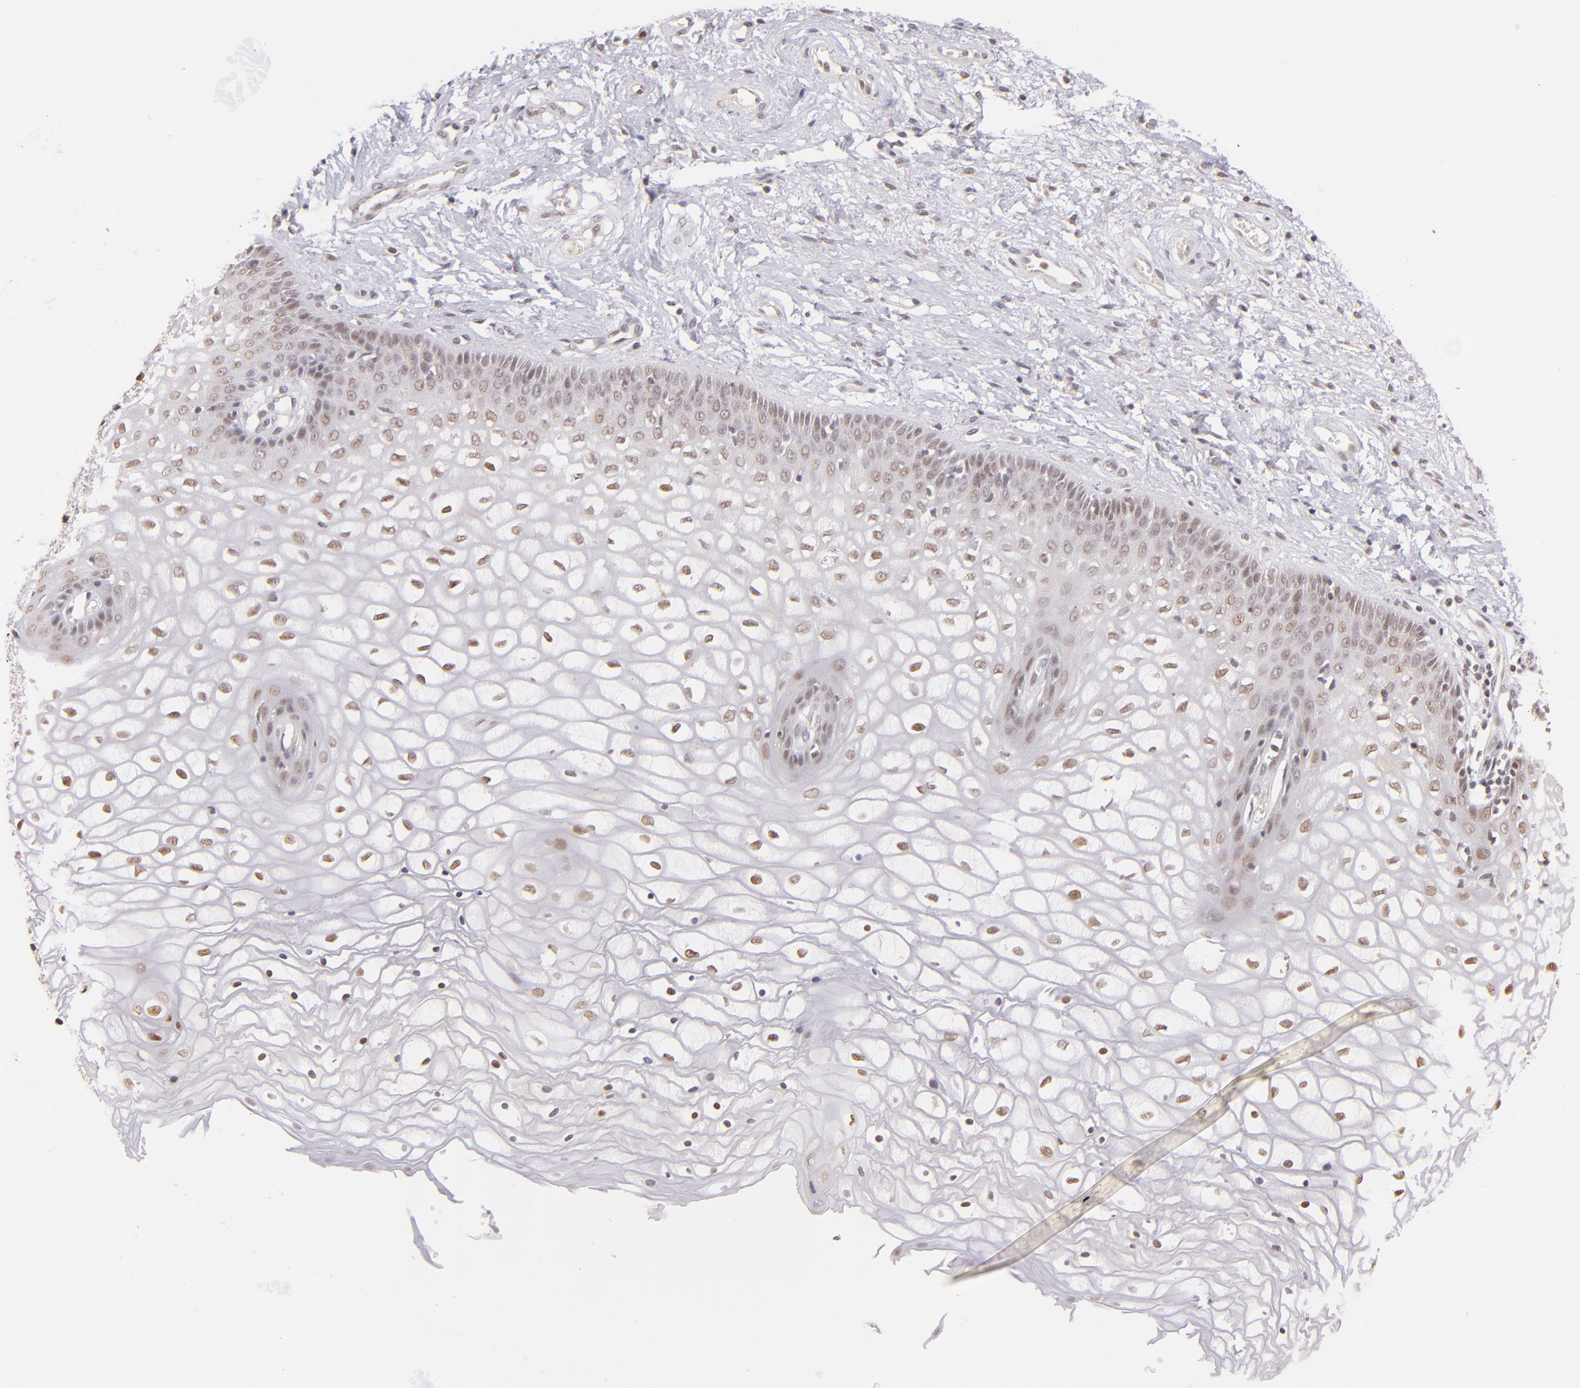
{"staining": {"intensity": "weak", "quantity": "<25%", "location": "nuclear"}, "tissue": "vagina", "cell_type": "Squamous epithelial cells", "image_type": "normal", "snomed": [{"axis": "morphology", "description": "Normal tissue, NOS"}, {"axis": "topography", "description": "Vagina"}], "caption": "Protein analysis of unremarkable vagina reveals no significant expression in squamous epithelial cells. (Brightfield microscopy of DAB IHC at high magnification).", "gene": "RARB", "patient": {"sex": "female", "age": 34}}